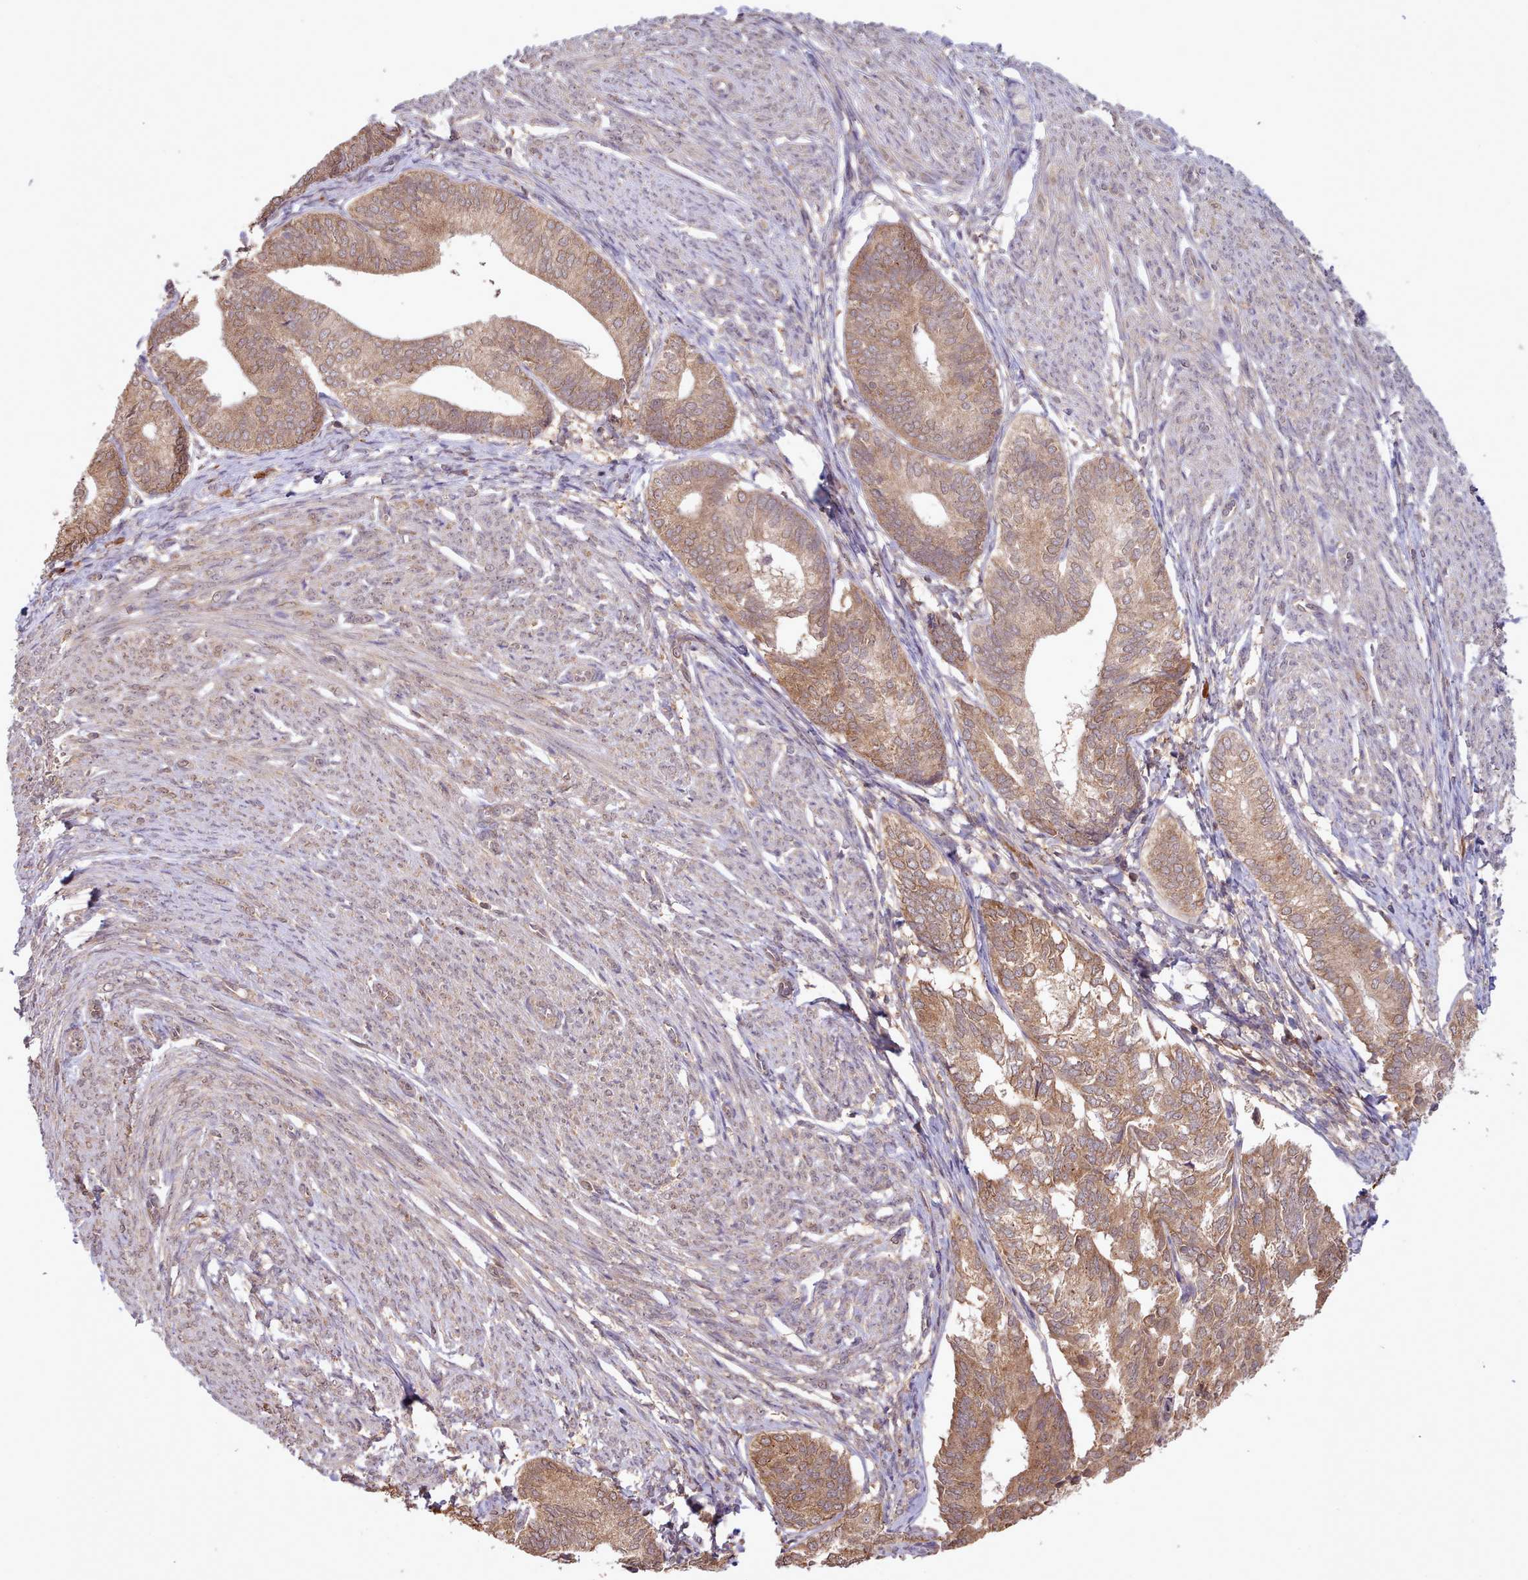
{"staining": {"intensity": "moderate", "quantity": ">75%", "location": "cytoplasmic/membranous"}, "tissue": "endometrial cancer", "cell_type": "Tumor cells", "image_type": "cancer", "snomed": [{"axis": "morphology", "description": "Adenocarcinoma, NOS"}, {"axis": "topography", "description": "Endometrium"}], "caption": "A medium amount of moderate cytoplasmic/membranous positivity is seen in approximately >75% of tumor cells in endometrial adenocarcinoma tissue.", "gene": "PIP4P1", "patient": {"sex": "female", "age": 87}}